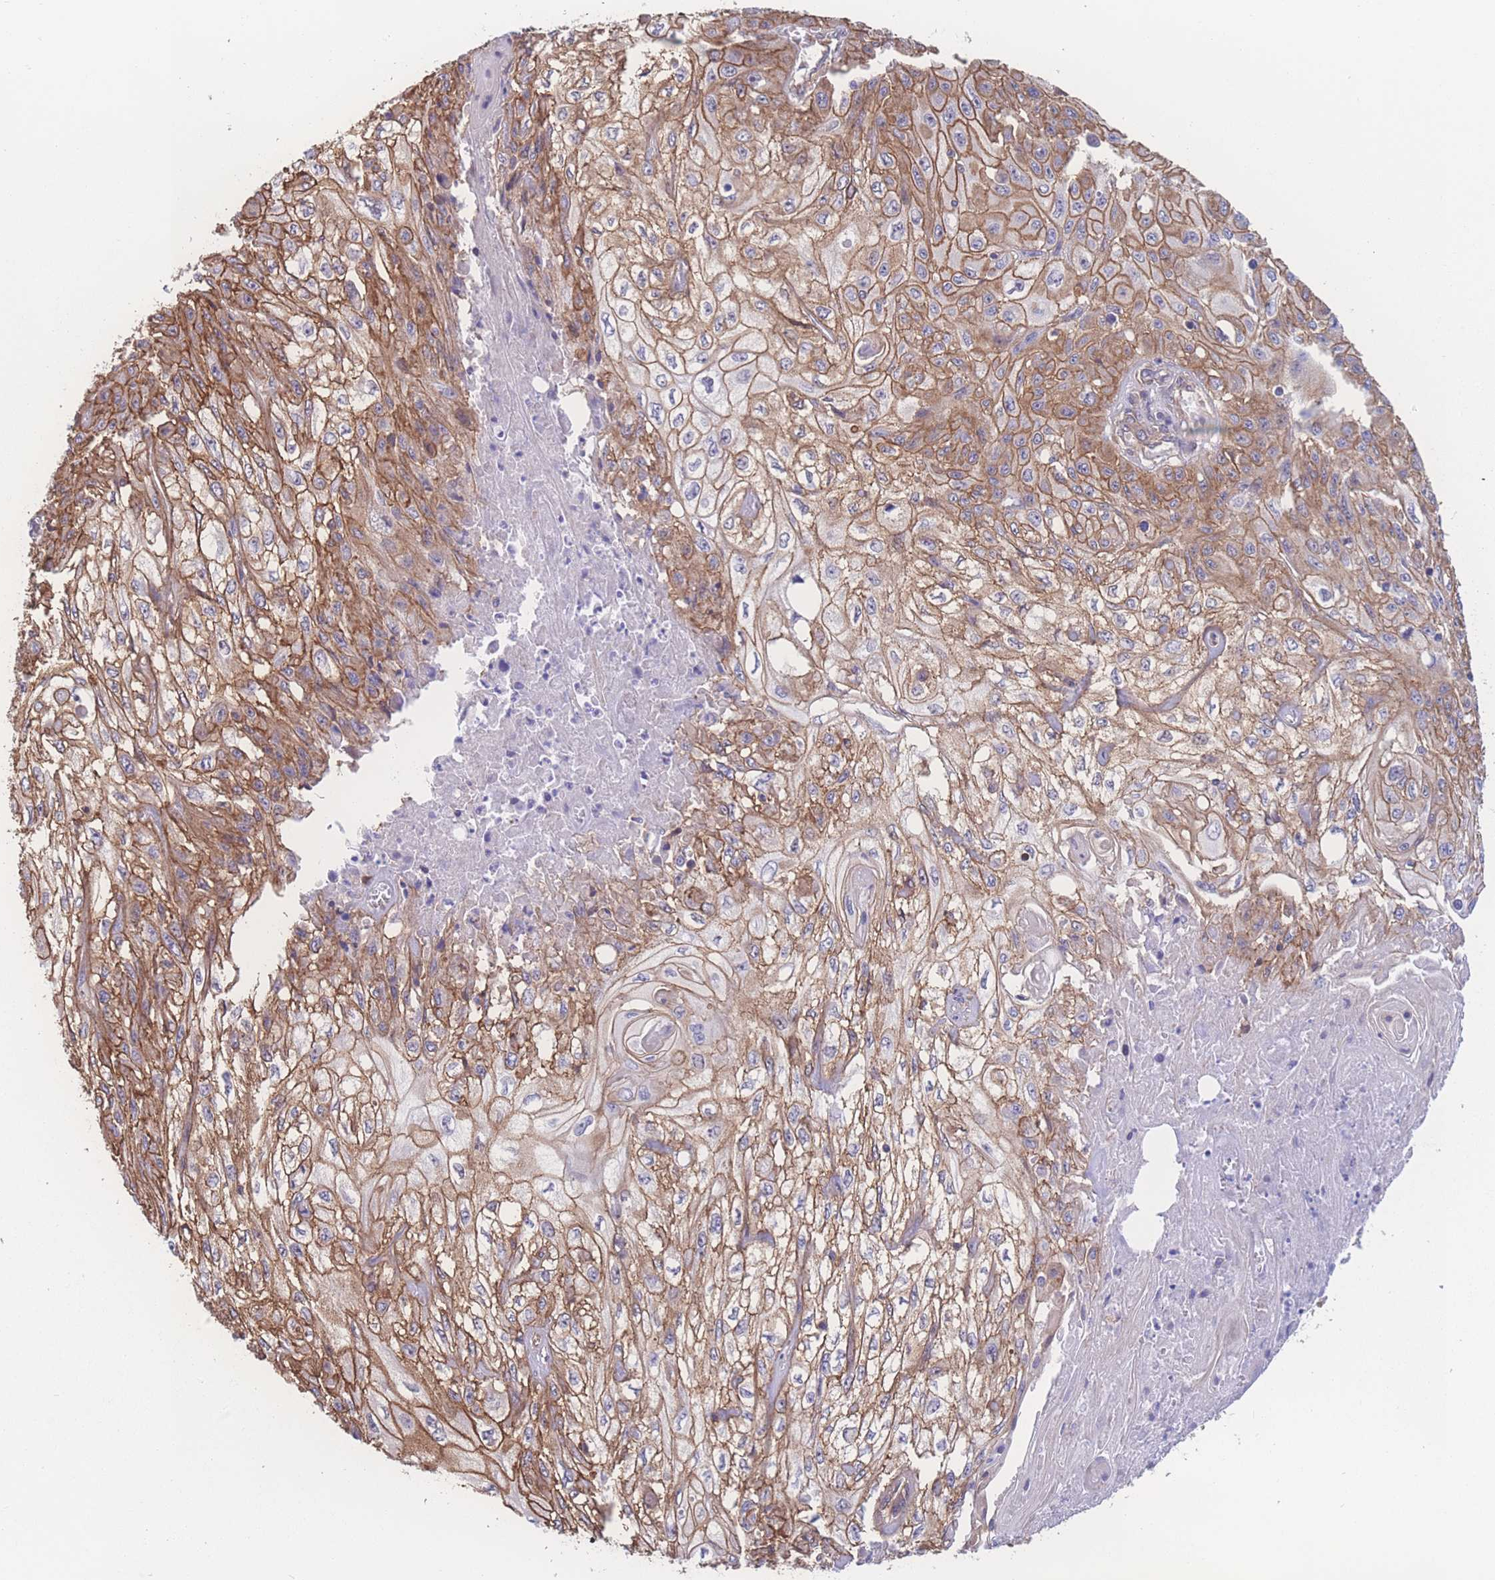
{"staining": {"intensity": "moderate", "quantity": ">75%", "location": "cytoplasmic/membranous"}, "tissue": "skin cancer", "cell_type": "Tumor cells", "image_type": "cancer", "snomed": [{"axis": "morphology", "description": "Squamous cell carcinoma, NOS"}, {"axis": "morphology", "description": "Squamous cell carcinoma, metastatic, NOS"}, {"axis": "topography", "description": "Skin"}, {"axis": "topography", "description": "Lymph node"}], "caption": "Immunohistochemistry of squamous cell carcinoma (skin) displays medium levels of moderate cytoplasmic/membranous positivity in approximately >75% of tumor cells. (DAB IHC, brown staining for protein, blue staining for nuclei).", "gene": "CFAP97", "patient": {"sex": "male", "age": 75}}